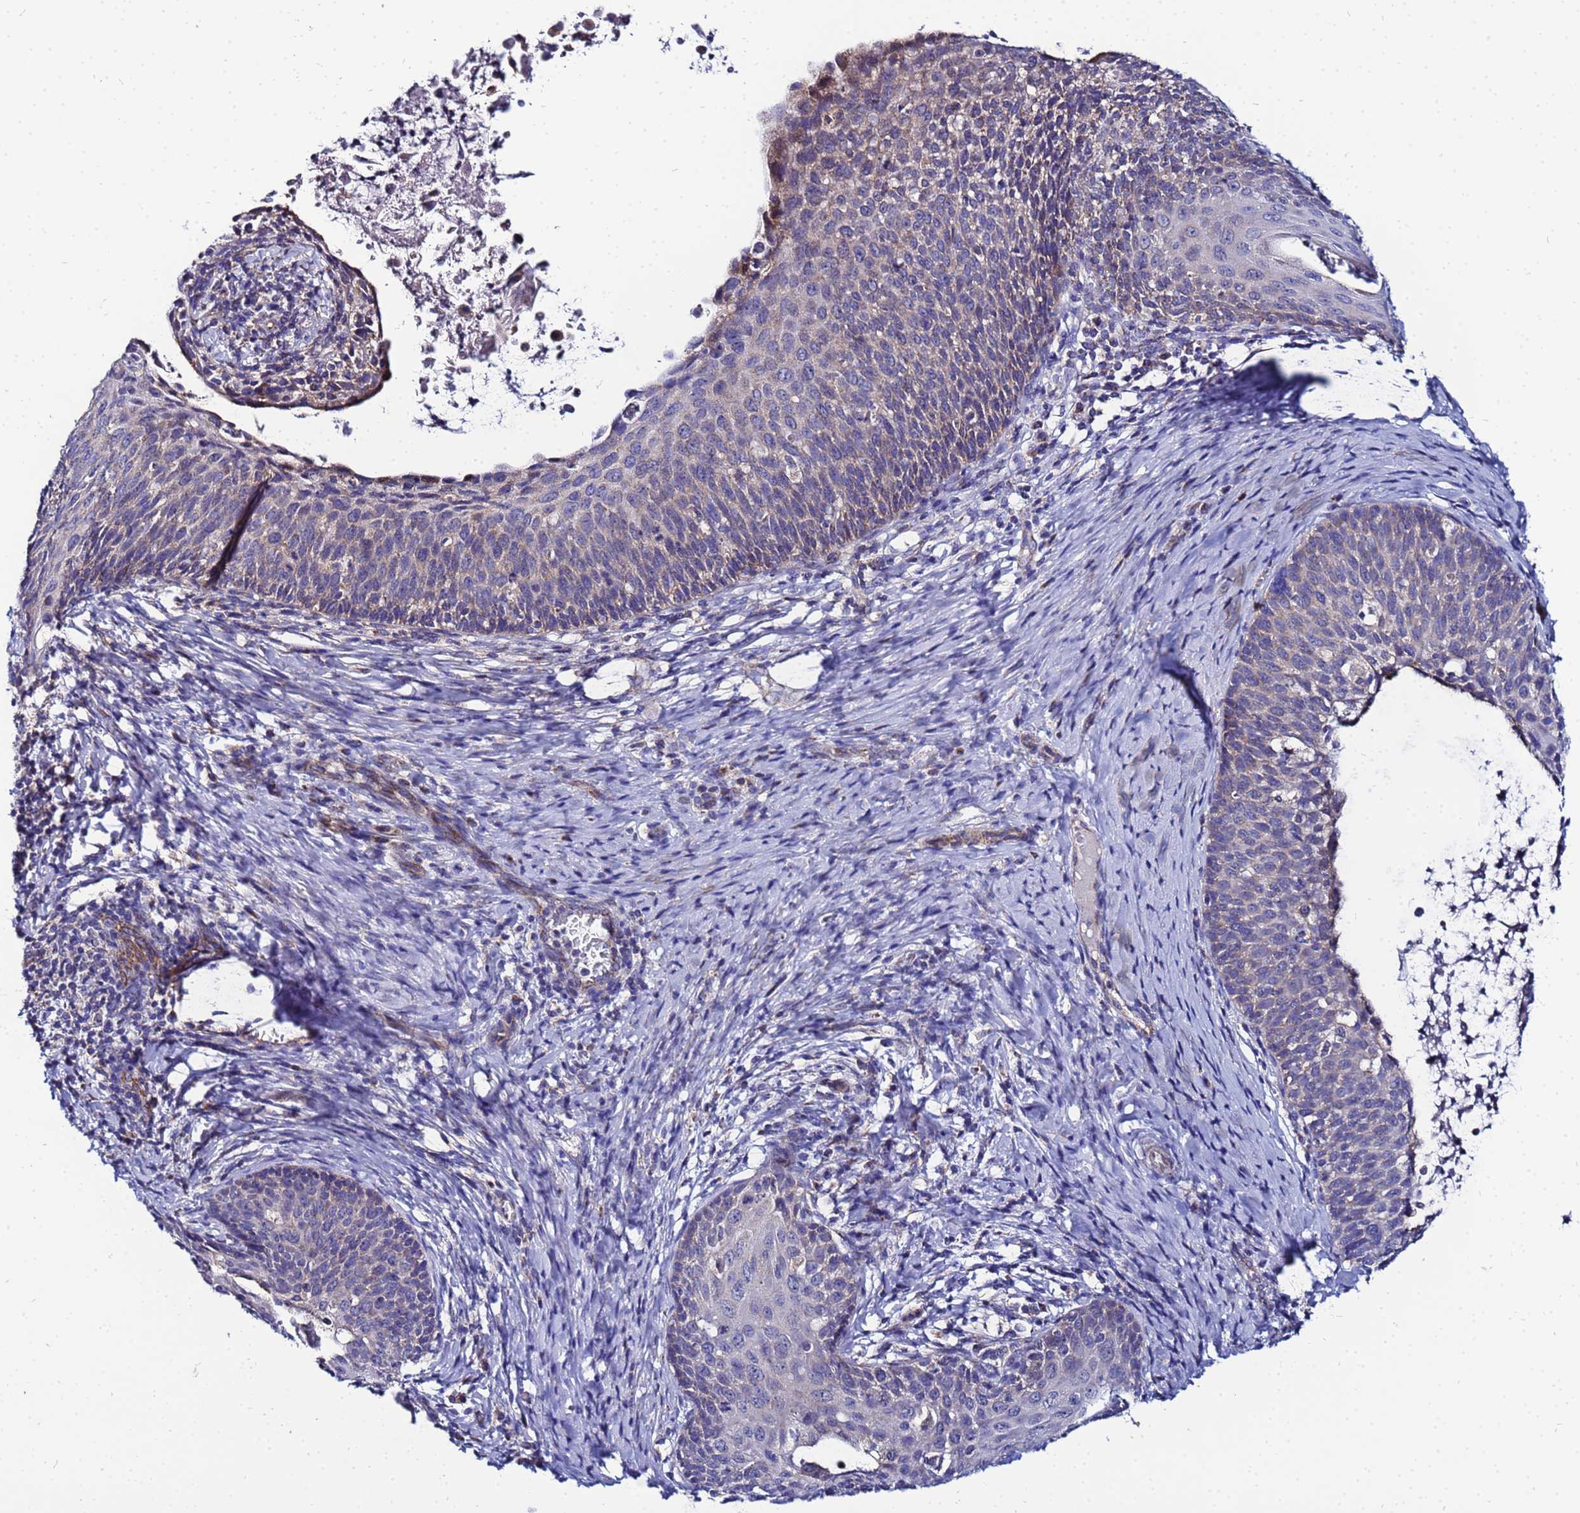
{"staining": {"intensity": "weak", "quantity": "<25%", "location": "cytoplasmic/membranous"}, "tissue": "cervical cancer", "cell_type": "Tumor cells", "image_type": "cancer", "snomed": [{"axis": "morphology", "description": "Squamous cell carcinoma, NOS"}, {"axis": "topography", "description": "Cervix"}], "caption": "Squamous cell carcinoma (cervical) was stained to show a protein in brown. There is no significant staining in tumor cells.", "gene": "FAHD2A", "patient": {"sex": "female", "age": 52}}